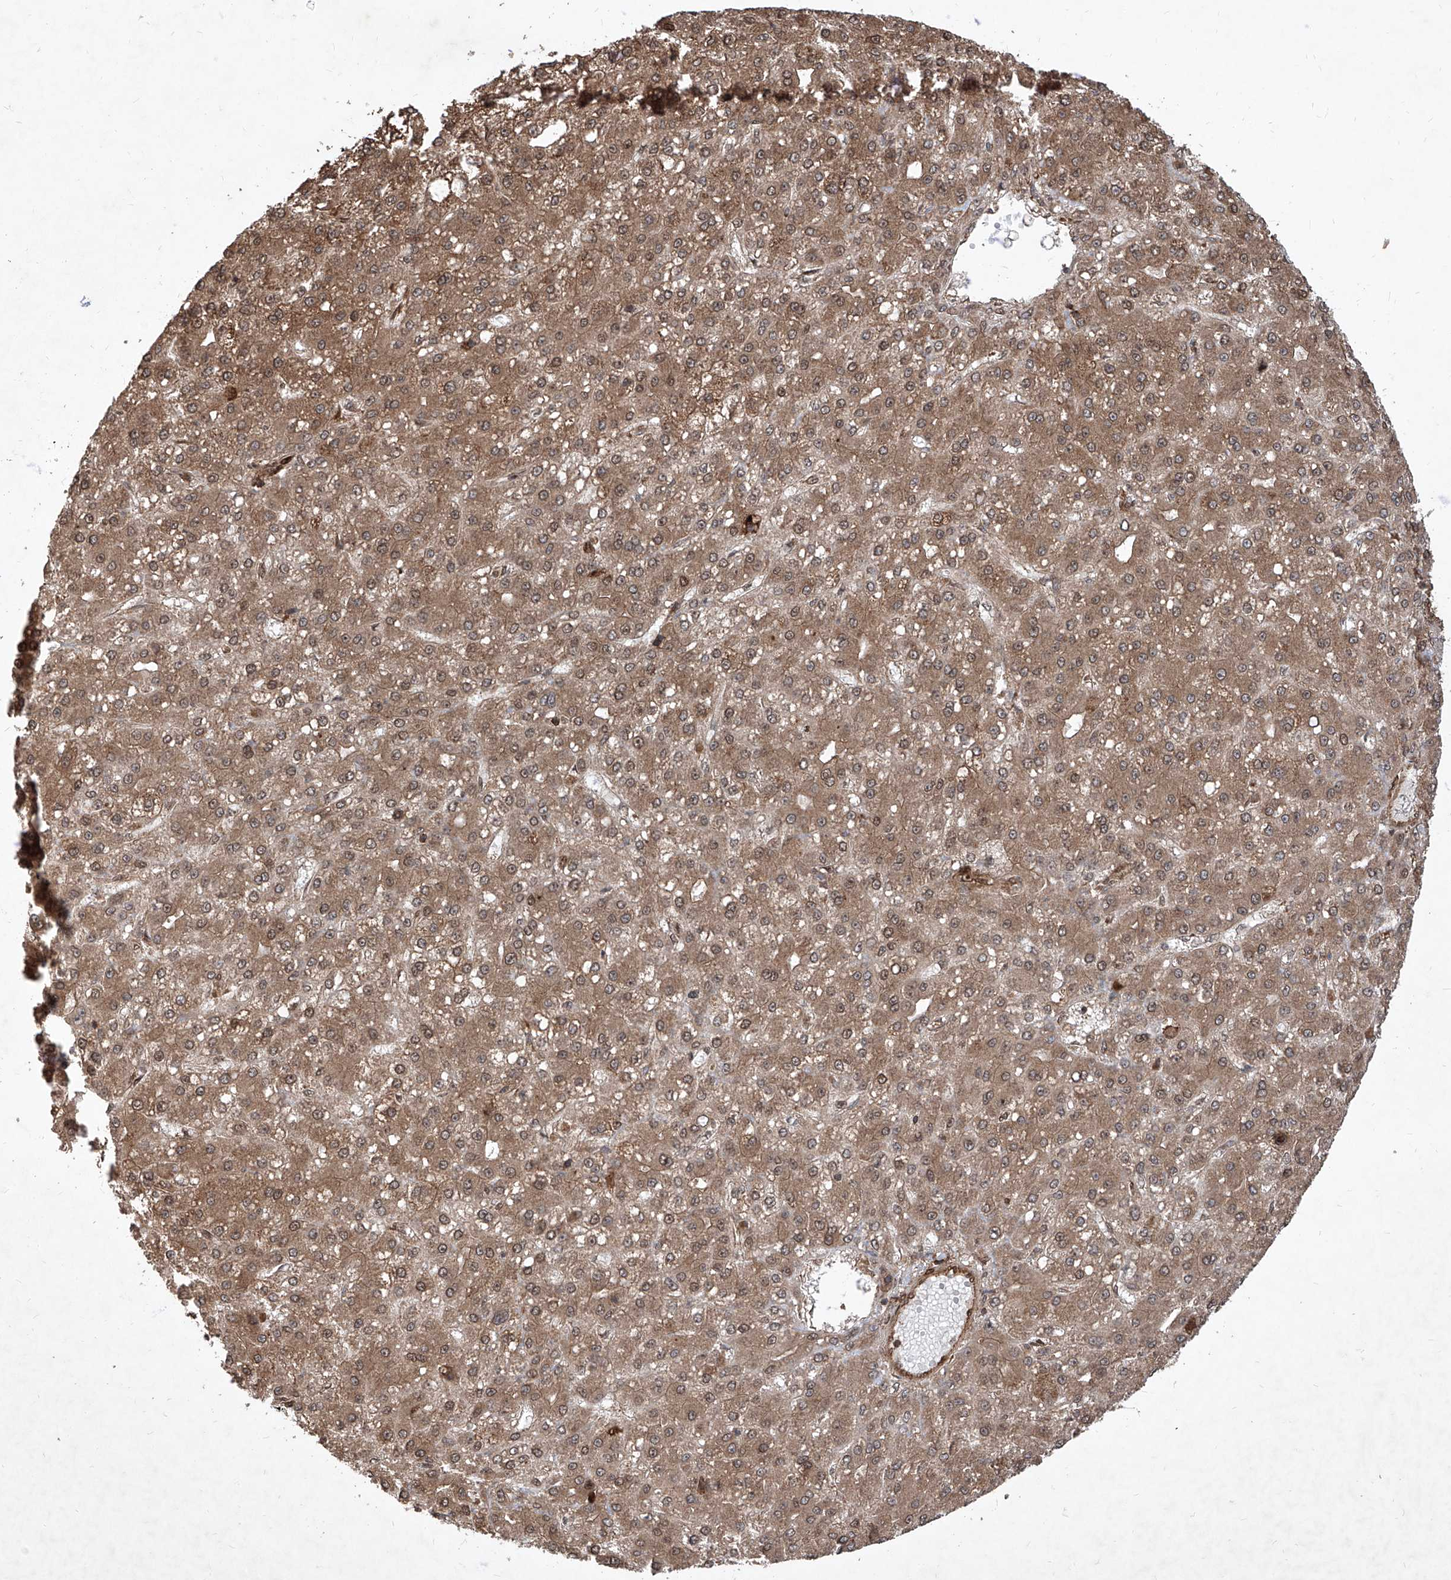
{"staining": {"intensity": "moderate", "quantity": ">75%", "location": "cytoplasmic/membranous"}, "tissue": "liver cancer", "cell_type": "Tumor cells", "image_type": "cancer", "snomed": [{"axis": "morphology", "description": "Carcinoma, Hepatocellular, NOS"}, {"axis": "topography", "description": "Liver"}], "caption": "IHC histopathology image of human hepatocellular carcinoma (liver) stained for a protein (brown), which displays medium levels of moderate cytoplasmic/membranous staining in about >75% of tumor cells.", "gene": "MAGED2", "patient": {"sex": "male", "age": 67}}